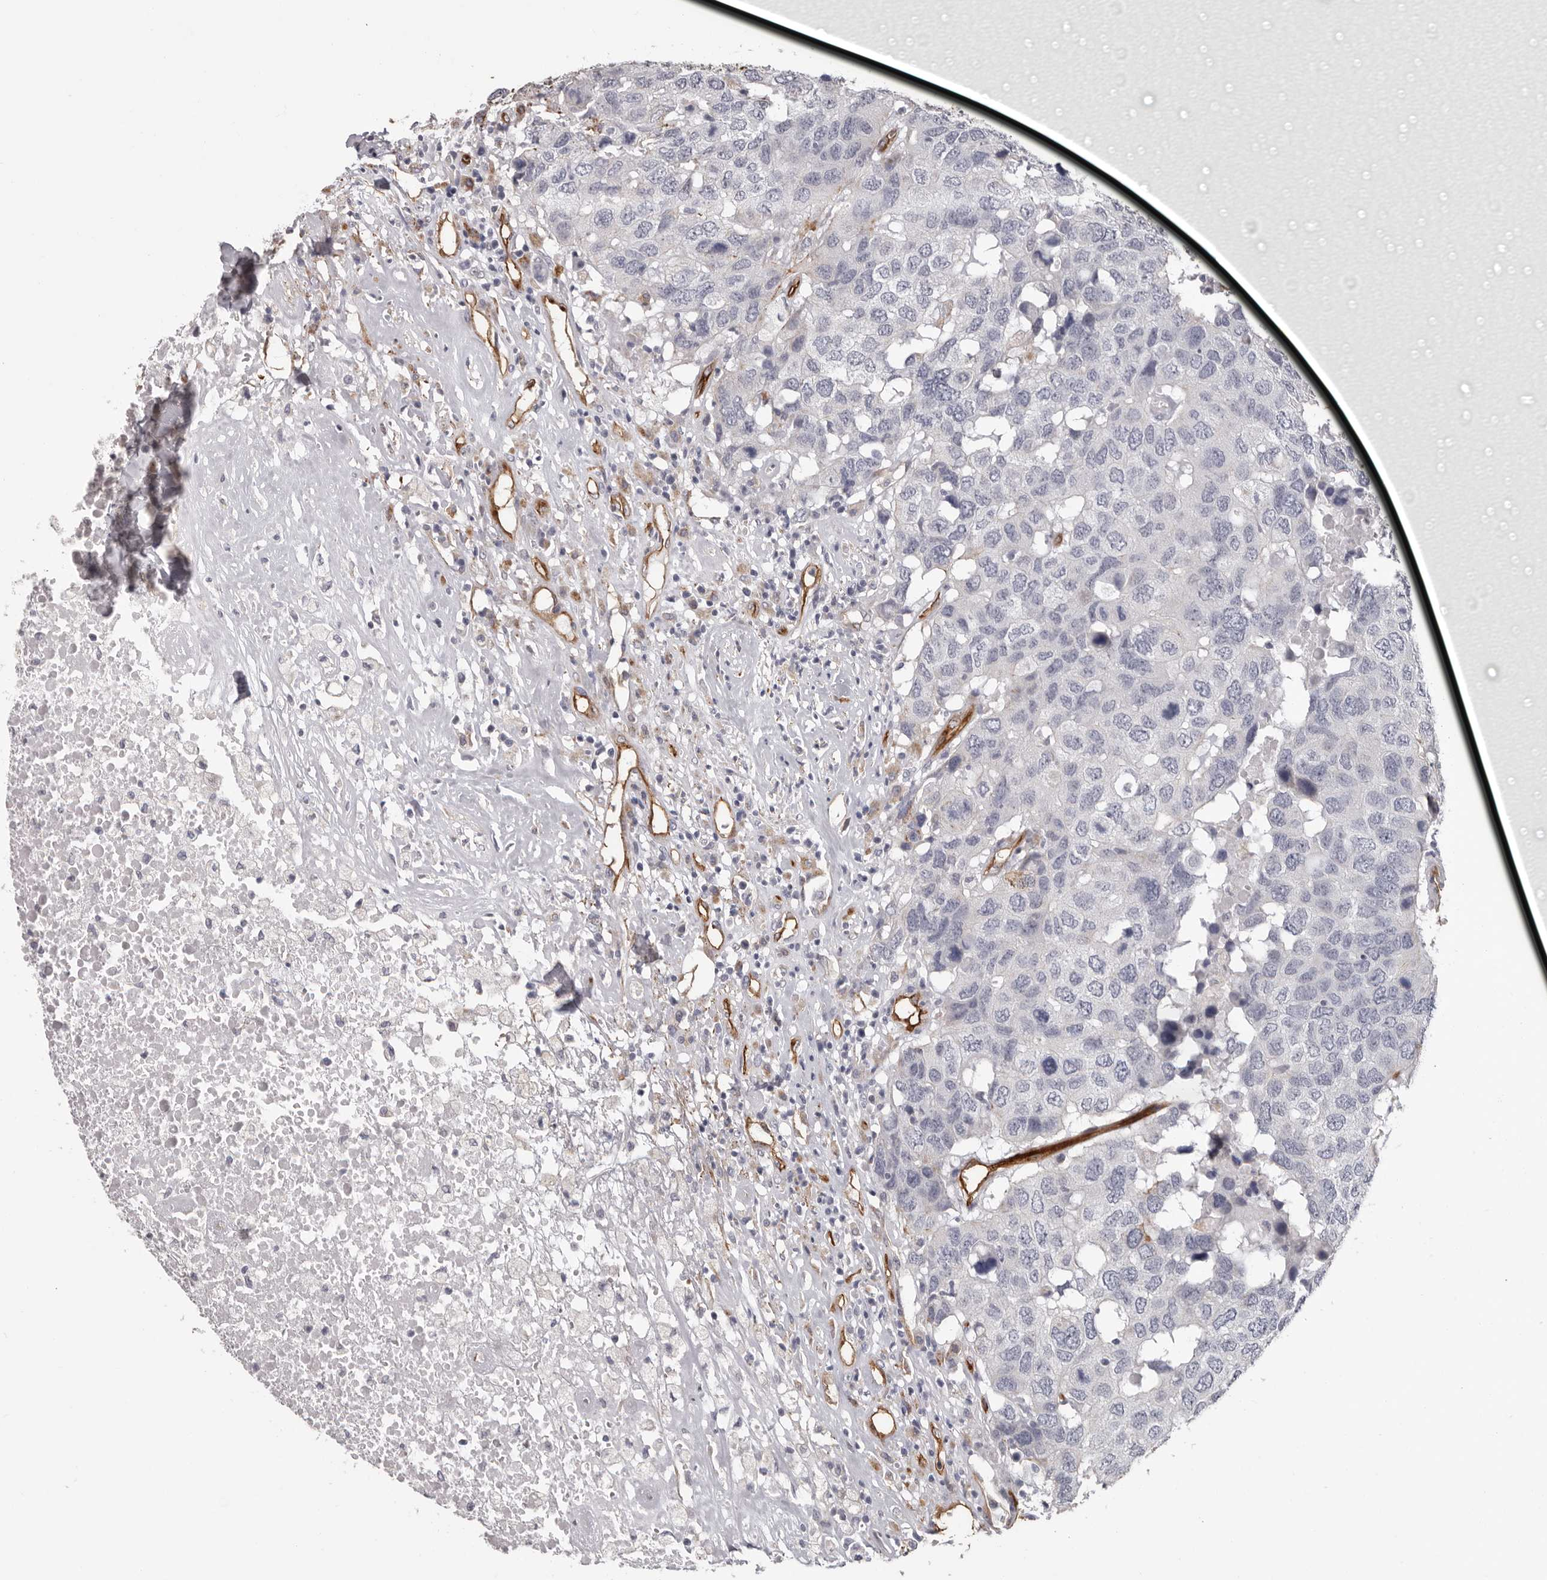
{"staining": {"intensity": "negative", "quantity": "none", "location": "none"}, "tissue": "head and neck cancer", "cell_type": "Tumor cells", "image_type": "cancer", "snomed": [{"axis": "morphology", "description": "Squamous cell carcinoma, NOS"}, {"axis": "topography", "description": "Head-Neck"}], "caption": "IHC micrograph of neoplastic tissue: human squamous cell carcinoma (head and neck) stained with DAB (3,3'-diaminobenzidine) demonstrates no significant protein staining in tumor cells. (DAB immunohistochemistry visualized using brightfield microscopy, high magnification).", "gene": "ADGRL4", "patient": {"sex": "male", "age": 66}}